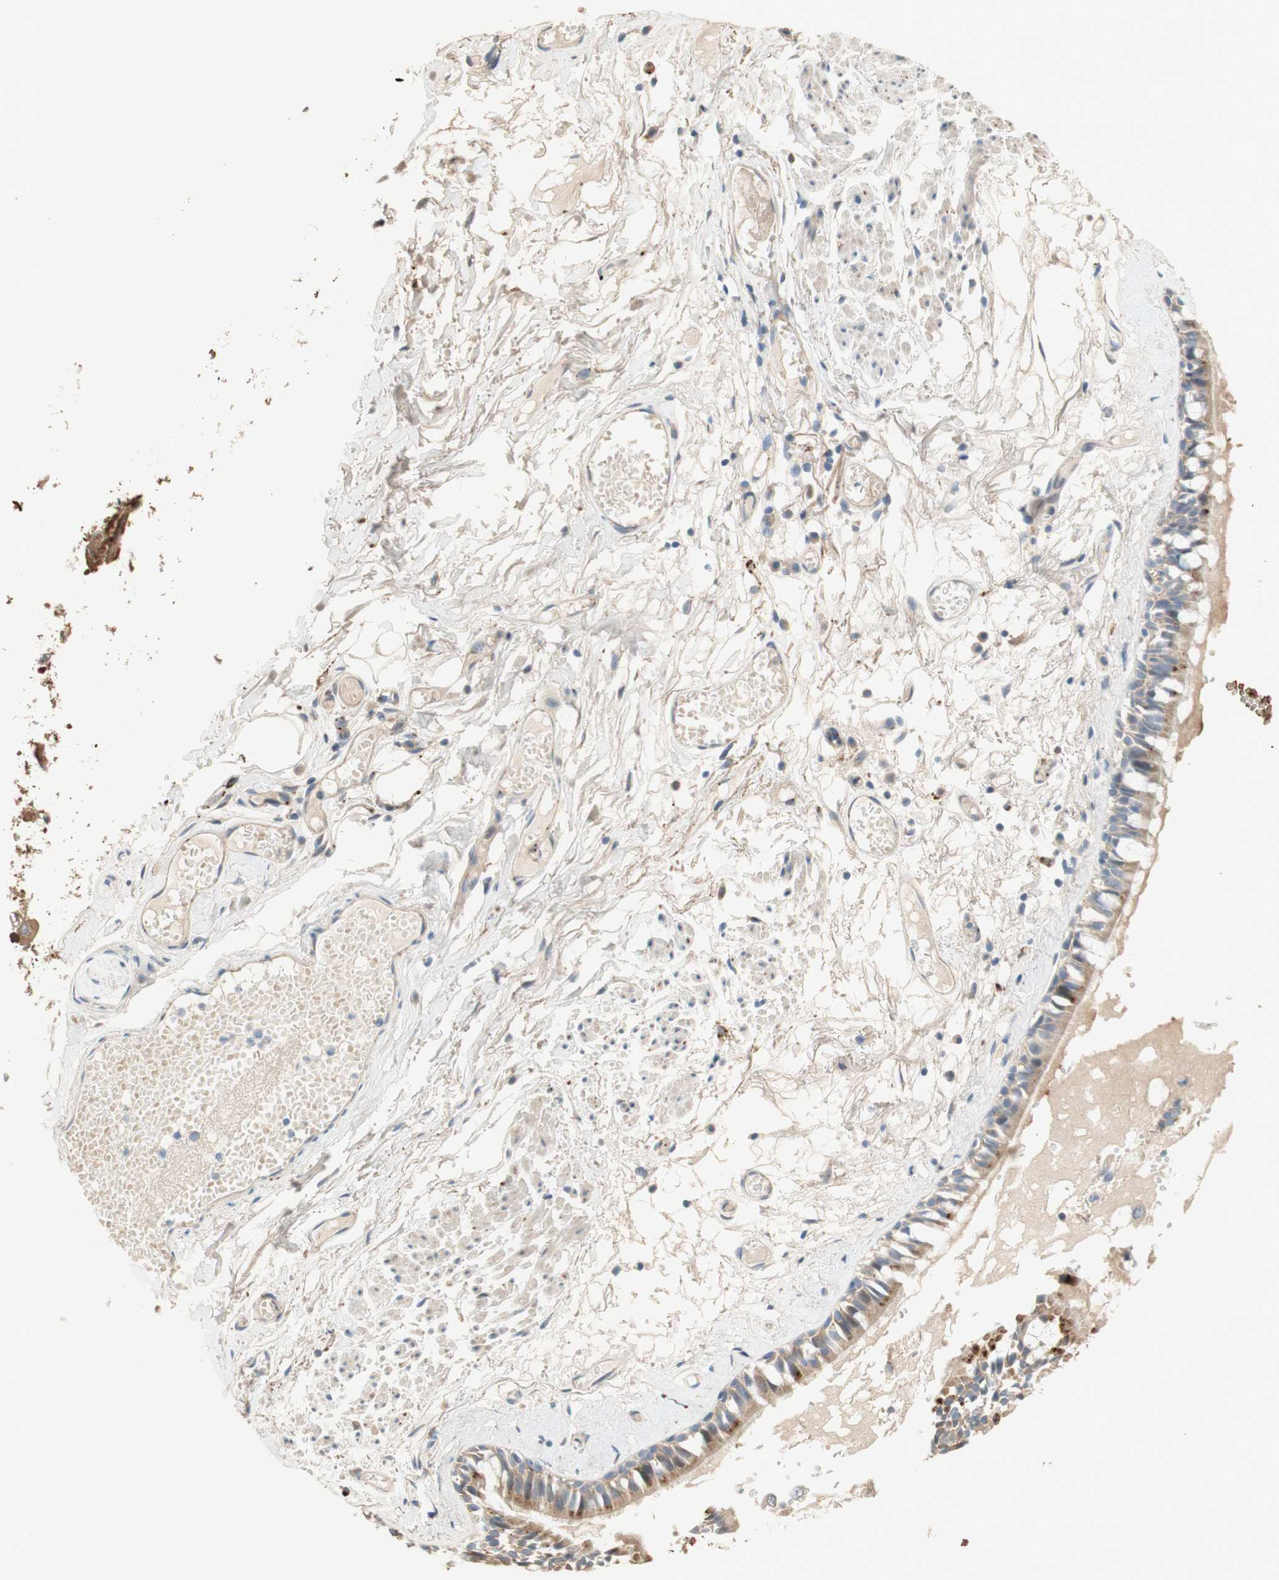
{"staining": {"intensity": "moderate", "quantity": ">75%", "location": "cytoplasmic/membranous"}, "tissue": "bronchus", "cell_type": "Respiratory epithelial cells", "image_type": "normal", "snomed": [{"axis": "morphology", "description": "Normal tissue, NOS"}, {"axis": "morphology", "description": "Inflammation, NOS"}, {"axis": "topography", "description": "Cartilage tissue"}, {"axis": "topography", "description": "Lung"}], "caption": "A brown stain labels moderate cytoplasmic/membranous positivity of a protein in respiratory epithelial cells of unremarkable bronchus. Ihc stains the protein of interest in brown and the nuclei are stained blue.", "gene": "PTPN21", "patient": {"sex": "male", "age": 71}}